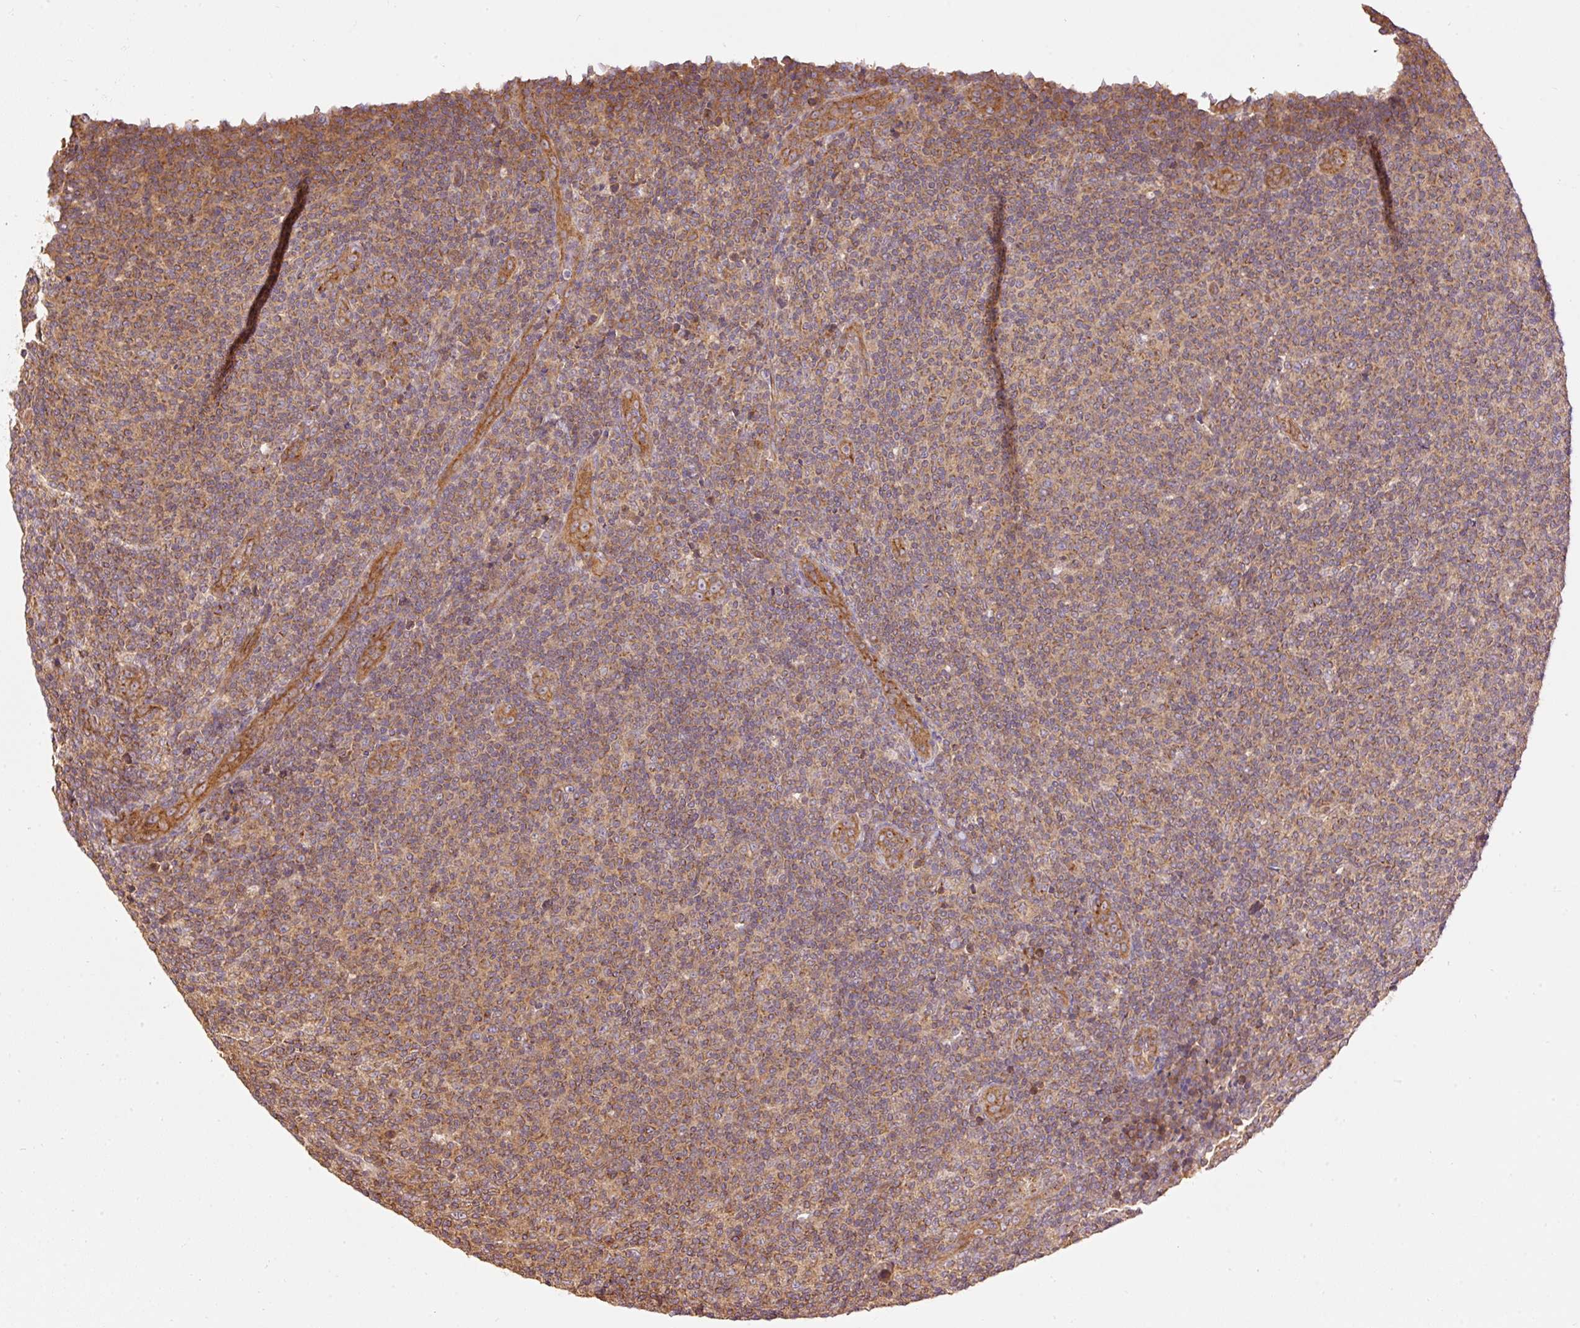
{"staining": {"intensity": "moderate", "quantity": ">75%", "location": "cytoplasmic/membranous"}, "tissue": "lymphoma", "cell_type": "Tumor cells", "image_type": "cancer", "snomed": [{"axis": "morphology", "description": "Malignant lymphoma, non-Hodgkin's type, Low grade"}, {"axis": "topography", "description": "Lymph node"}], "caption": "Low-grade malignant lymphoma, non-Hodgkin's type tissue reveals moderate cytoplasmic/membranous expression in approximately >75% of tumor cells", "gene": "ADCY4", "patient": {"sex": "male", "age": 66}}